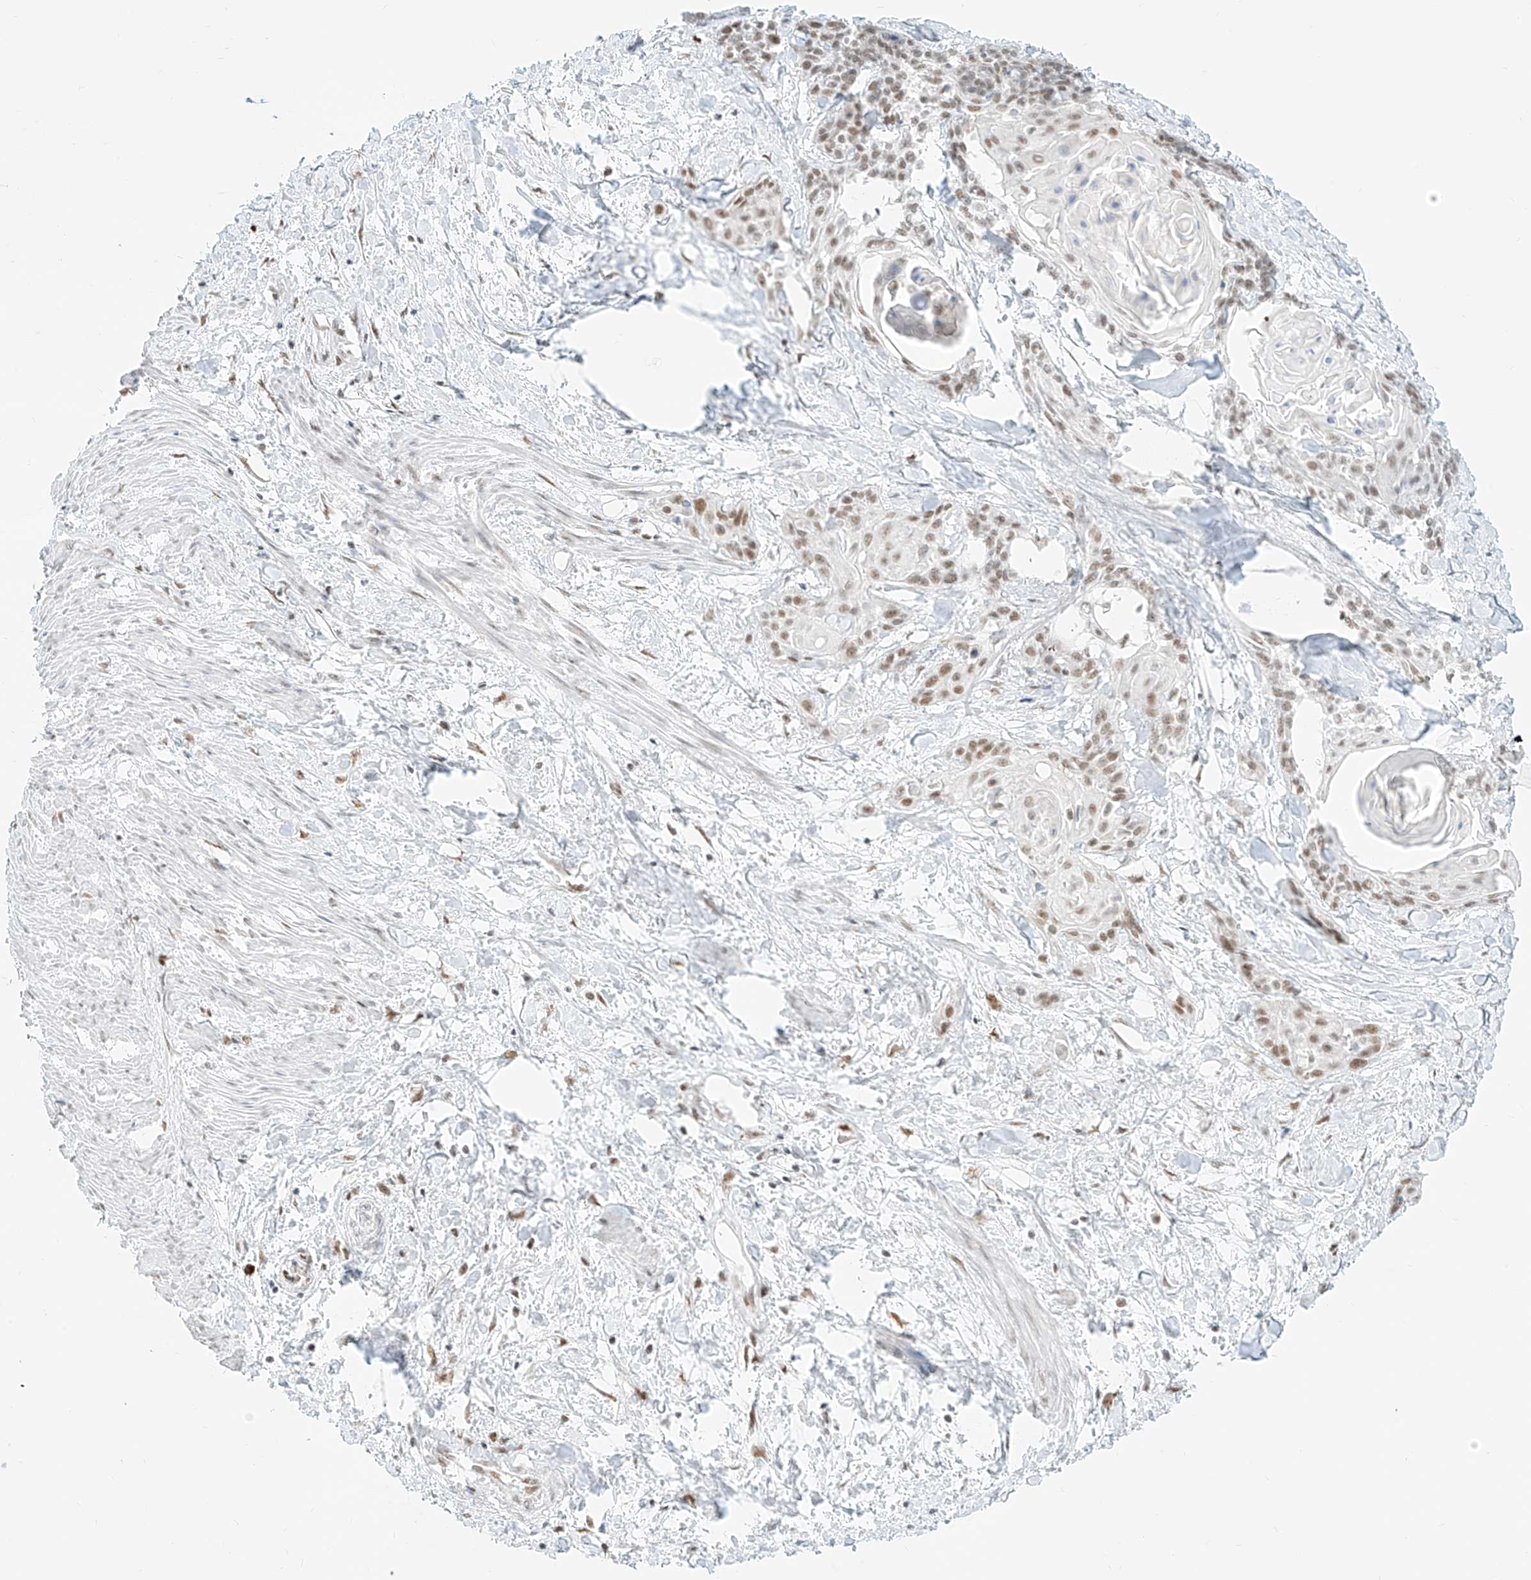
{"staining": {"intensity": "moderate", "quantity": "25%-75%", "location": "nuclear"}, "tissue": "cervical cancer", "cell_type": "Tumor cells", "image_type": "cancer", "snomed": [{"axis": "morphology", "description": "Squamous cell carcinoma, NOS"}, {"axis": "topography", "description": "Cervix"}], "caption": "A medium amount of moderate nuclear staining is appreciated in about 25%-75% of tumor cells in squamous cell carcinoma (cervical) tissue.", "gene": "SUPT5H", "patient": {"sex": "female", "age": 57}}